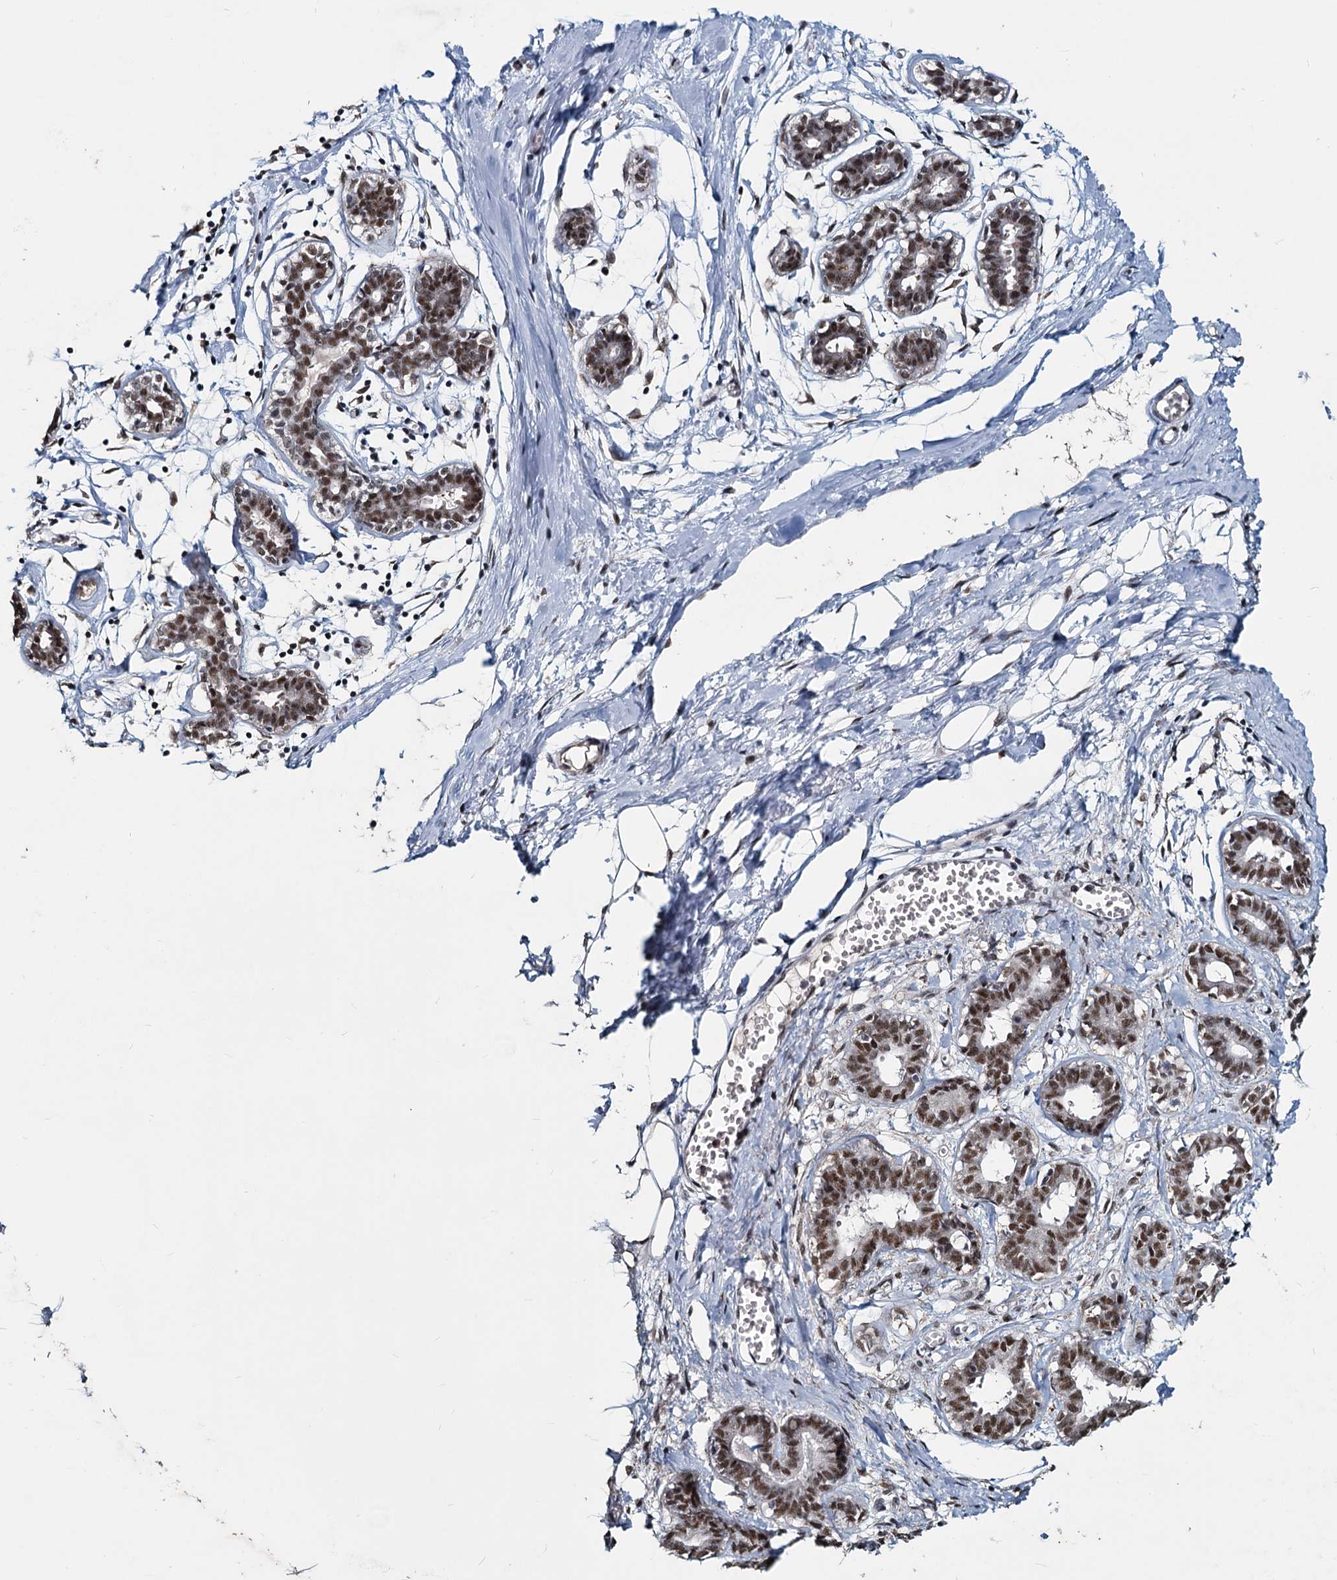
{"staining": {"intensity": "moderate", "quantity": ">75%", "location": "nuclear"}, "tissue": "breast", "cell_type": "Adipocytes", "image_type": "normal", "snomed": [{"axis": "morphology", "description": "Normal tissue, NOS"}, {"axis": "topography", "description": "Breast"}], "caption": "Protein expression analysis of benign breast reveals moderate nuclear expression in approximately >75% of adipocytes. (DAB = brown stain, brightfield microscopy at high magnification).", "gene": "METTL14", "patient": {"sex": "female", "age": 27}}